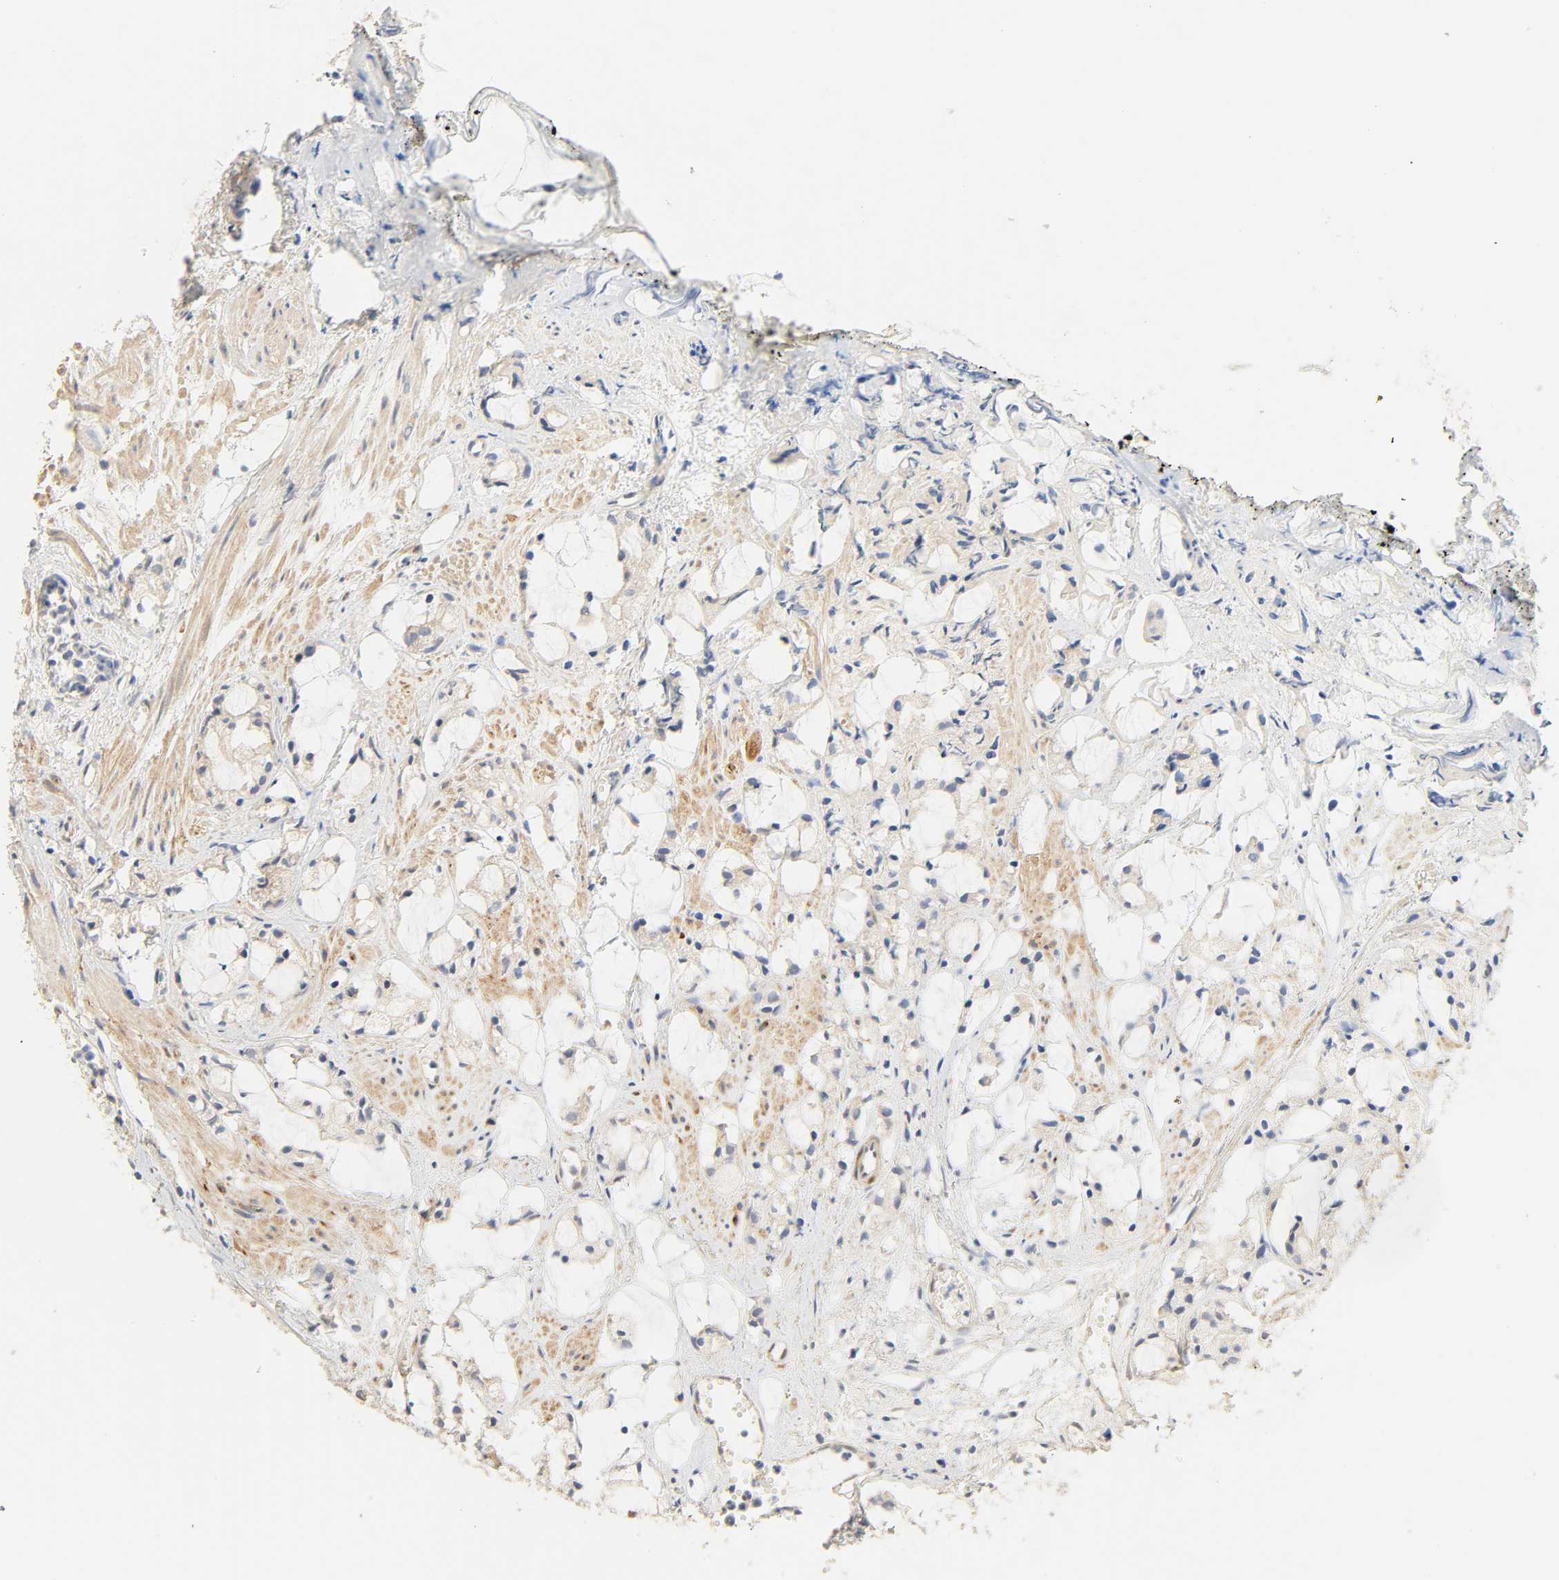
{"staining": {"intensity": "weak", "quantity": "25%-75%", "location": "cytoplasmic/membranous"}, "tissue": "prostate cancer", "cell_type": "Tumor cells", "image_type": "cancer", "snomed": [{"axis": "morphology", "description": "Adenocarcinoma, High grade"}, {"axis": "topography", "description": "Prostate"}], "caption": "This micrograph shows prostate high-grade adenocarcinoma stained with IHC to label a protein in brown. The cytoplasmic/membranous of tumor cells show weak positivity for the protein. Nuclei are counter-stained blue.", "gene": "BORCS8-MEF2B", "patient": {"sex": "male", "age": 85}}